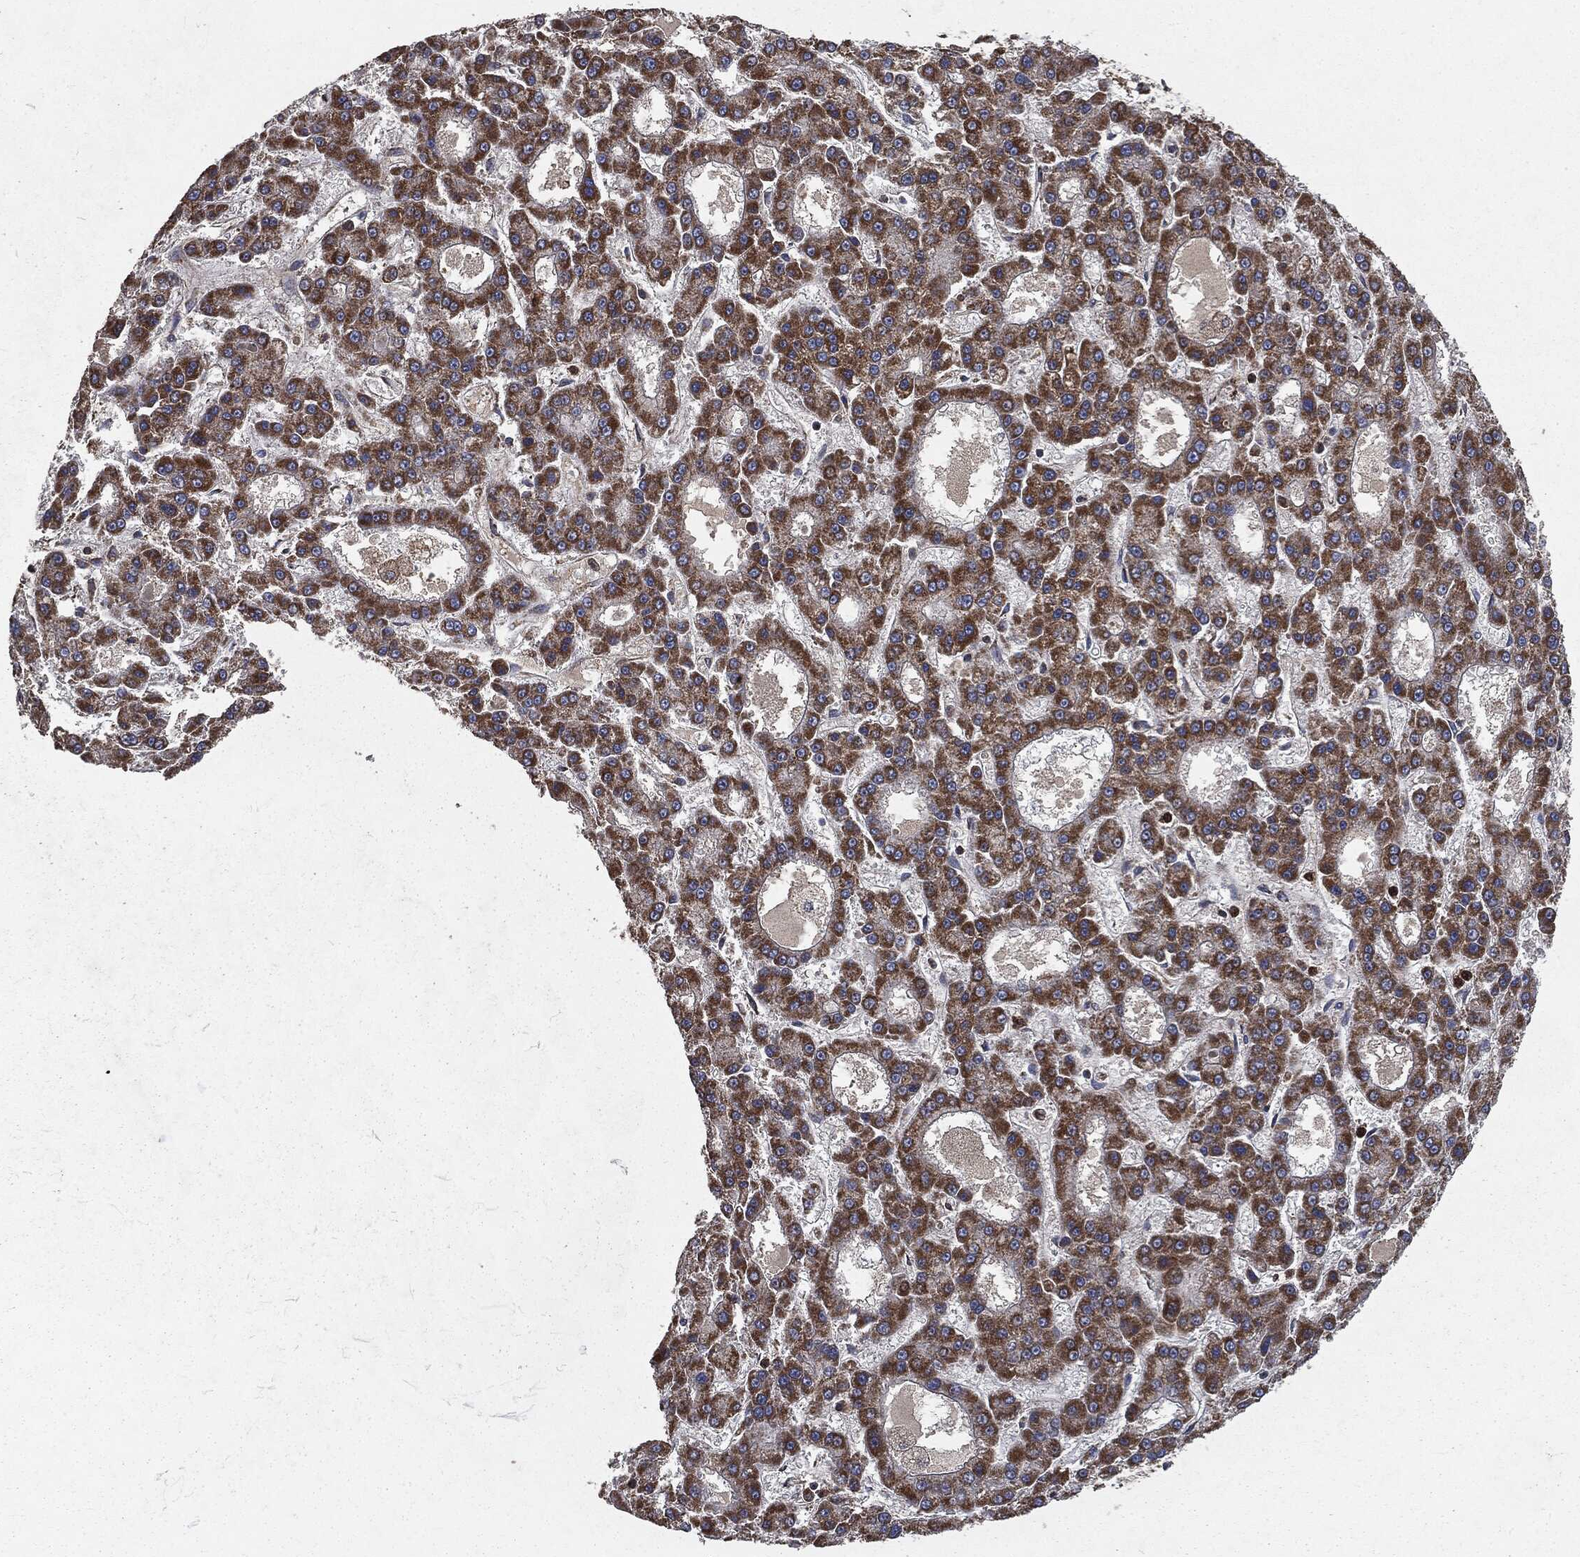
{"staining": {"intensity": "strong", "quantity": ">75%", "location": "cytoplasmic/membranous"}, "tissue": "liver cancer", "cell_type": "Tumor cells", "image_type": "cancer", "snomed": [{"axis": "morphology", "description": "Carcinoma, Hepatocellular, NOS"}, {"axis": "topography", "description": "Liver"}], "caption": "An IHC histopathology image of neoplastic tissue is shown. Protein staining in brown labels strong cytoplasmic/membranous positivity in liver hepatocellular carcinoma within tumor cells.", "gene": "MAPK6", "patient": {"sex": "male", "age": 70}}